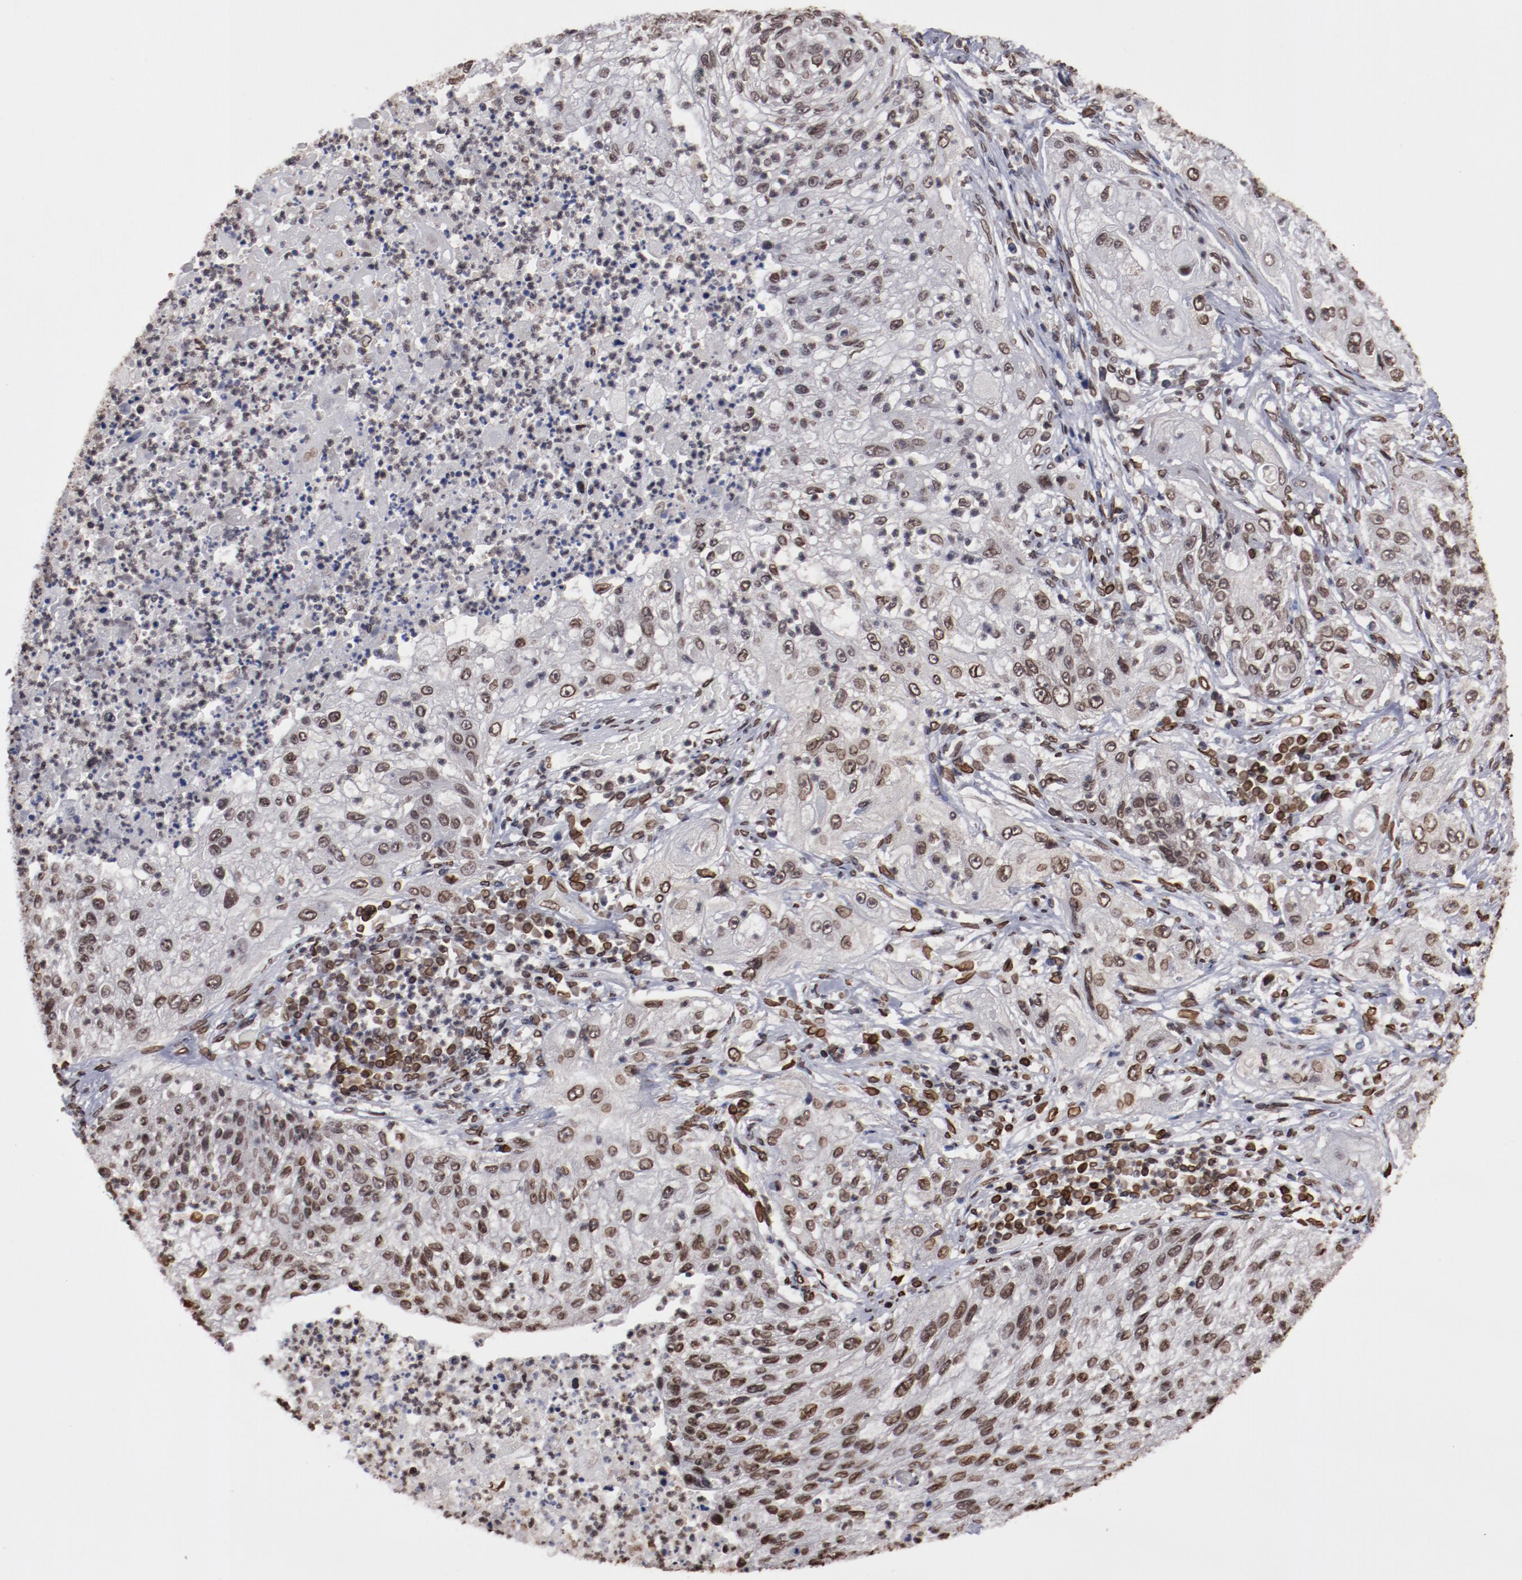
{"staining": {"intensity": "moderate", "quantity": ">75%", "location": "nuclear"}, "tissue": "lung cancer", "cell_type": "Tumor cells", "image_type": "cancer", "snomed": [{"axis": "morphology", "description": "Inflammation, NOS"}, {"axis": "morphology", "description": "Squamous cell carcinoma, NOS"}, {"axis": "topography", "description": "Lymph node"}, {"axis": "topography", "description": "Soft tissue"}, {"axis": "topography", "description": "Lung"}], "caption": "A micrograph of lung squamous cell carcinoma stained for a protein displays moderate nuclear brown staining in tumor cells.", "gene": "AKT1", "patient": {"sex": "male", "age": 66}}